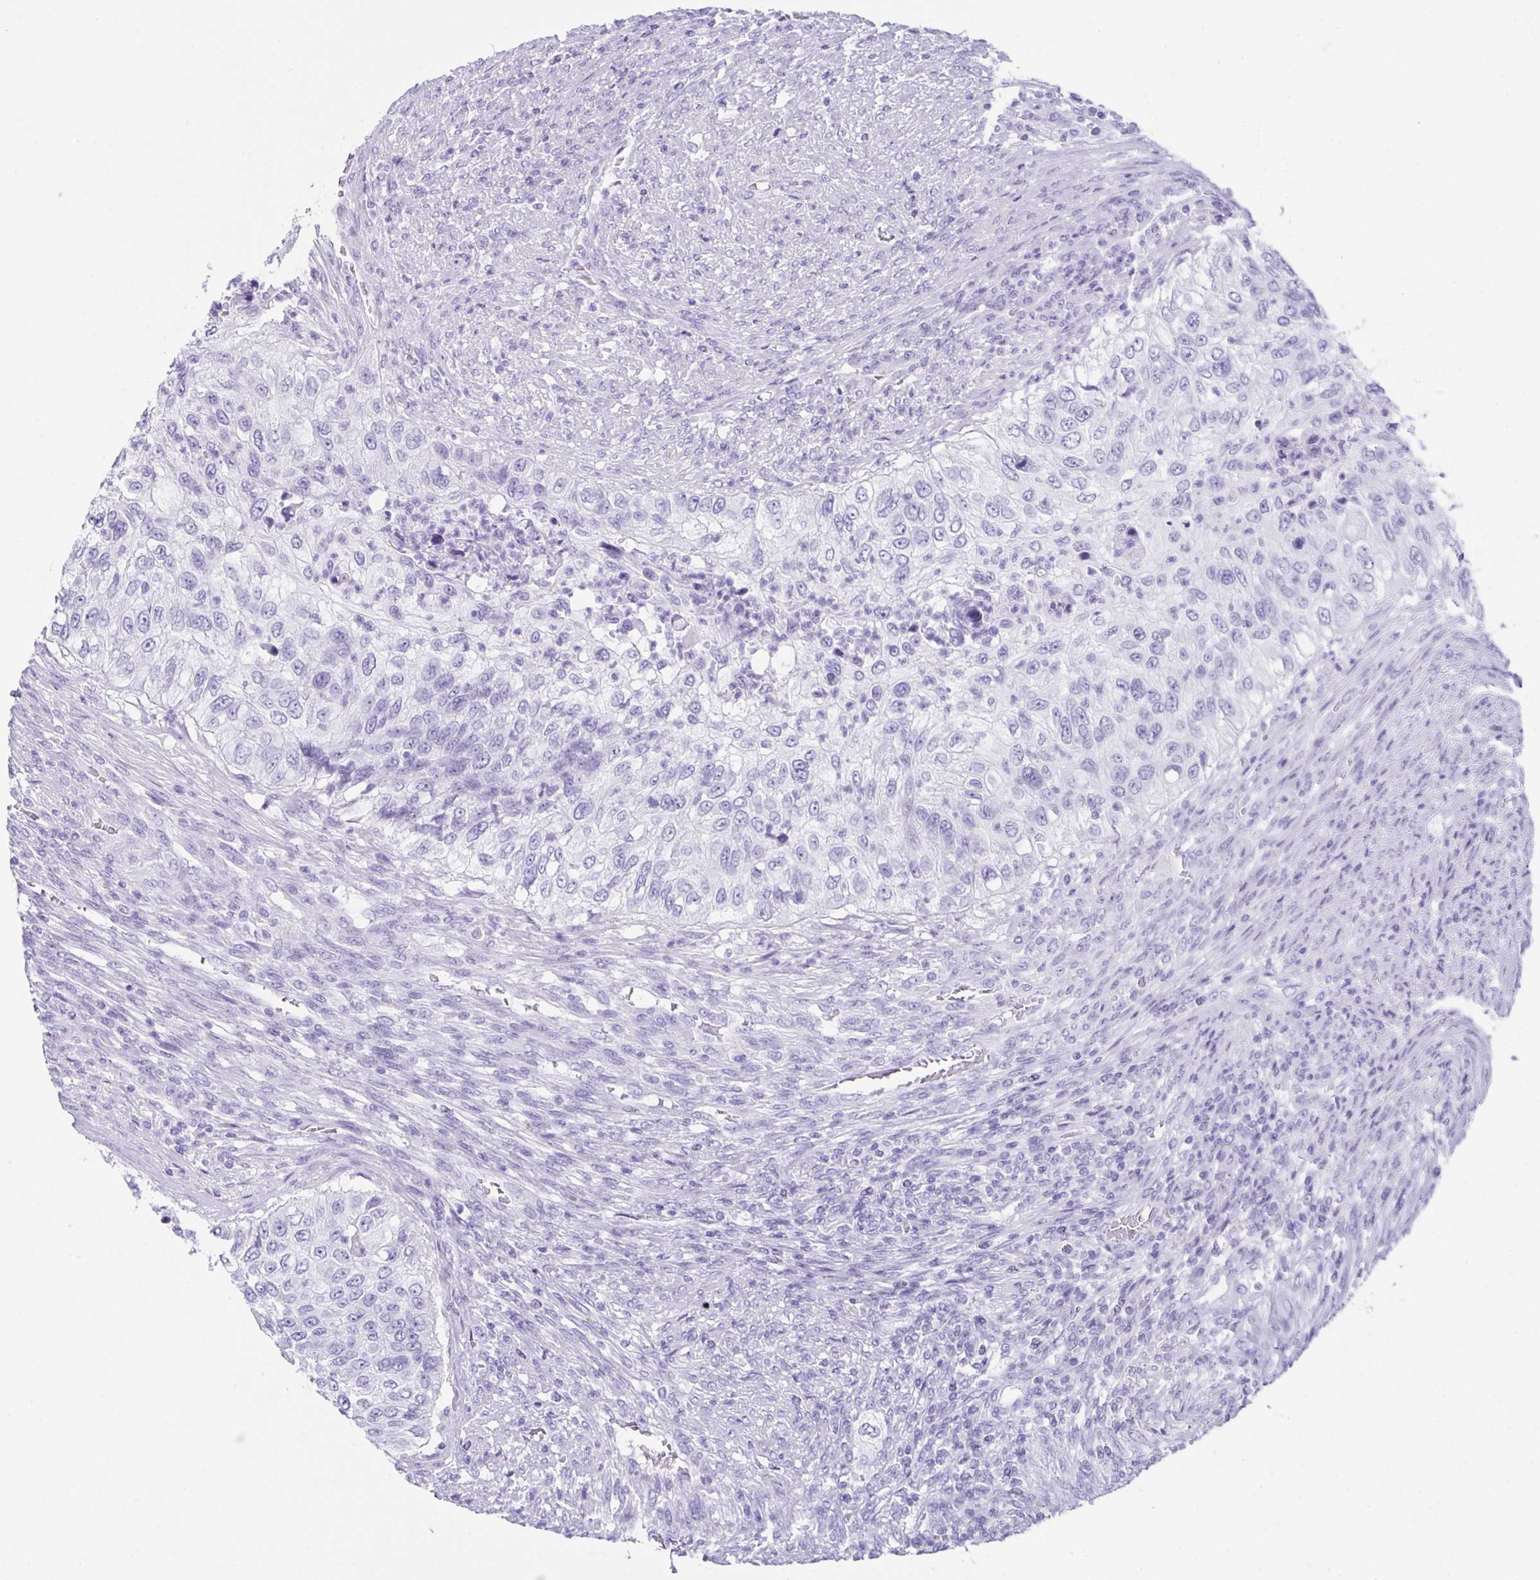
{"staining": {"intensity": "negative", "quantity": "none", "location": "none"}, "tissue": "urothelial cancer", "cell_type": "Tumor cells", "image_type": "cancer", "snomed": [{"axis": "morphology", "description": "Urothelial carcinoma, High grade"}, {"axis": "topography", "description": "Urinary bladder"}], "caption": "High power microscopy photomicrograph of an immunohistochemistry (IHC) image of high-grade urothelial carcinoma, revealing no significant positivity in tumor cells.", "gene": "LGALS4", "patient": {"sex": "female", "age": 60}}